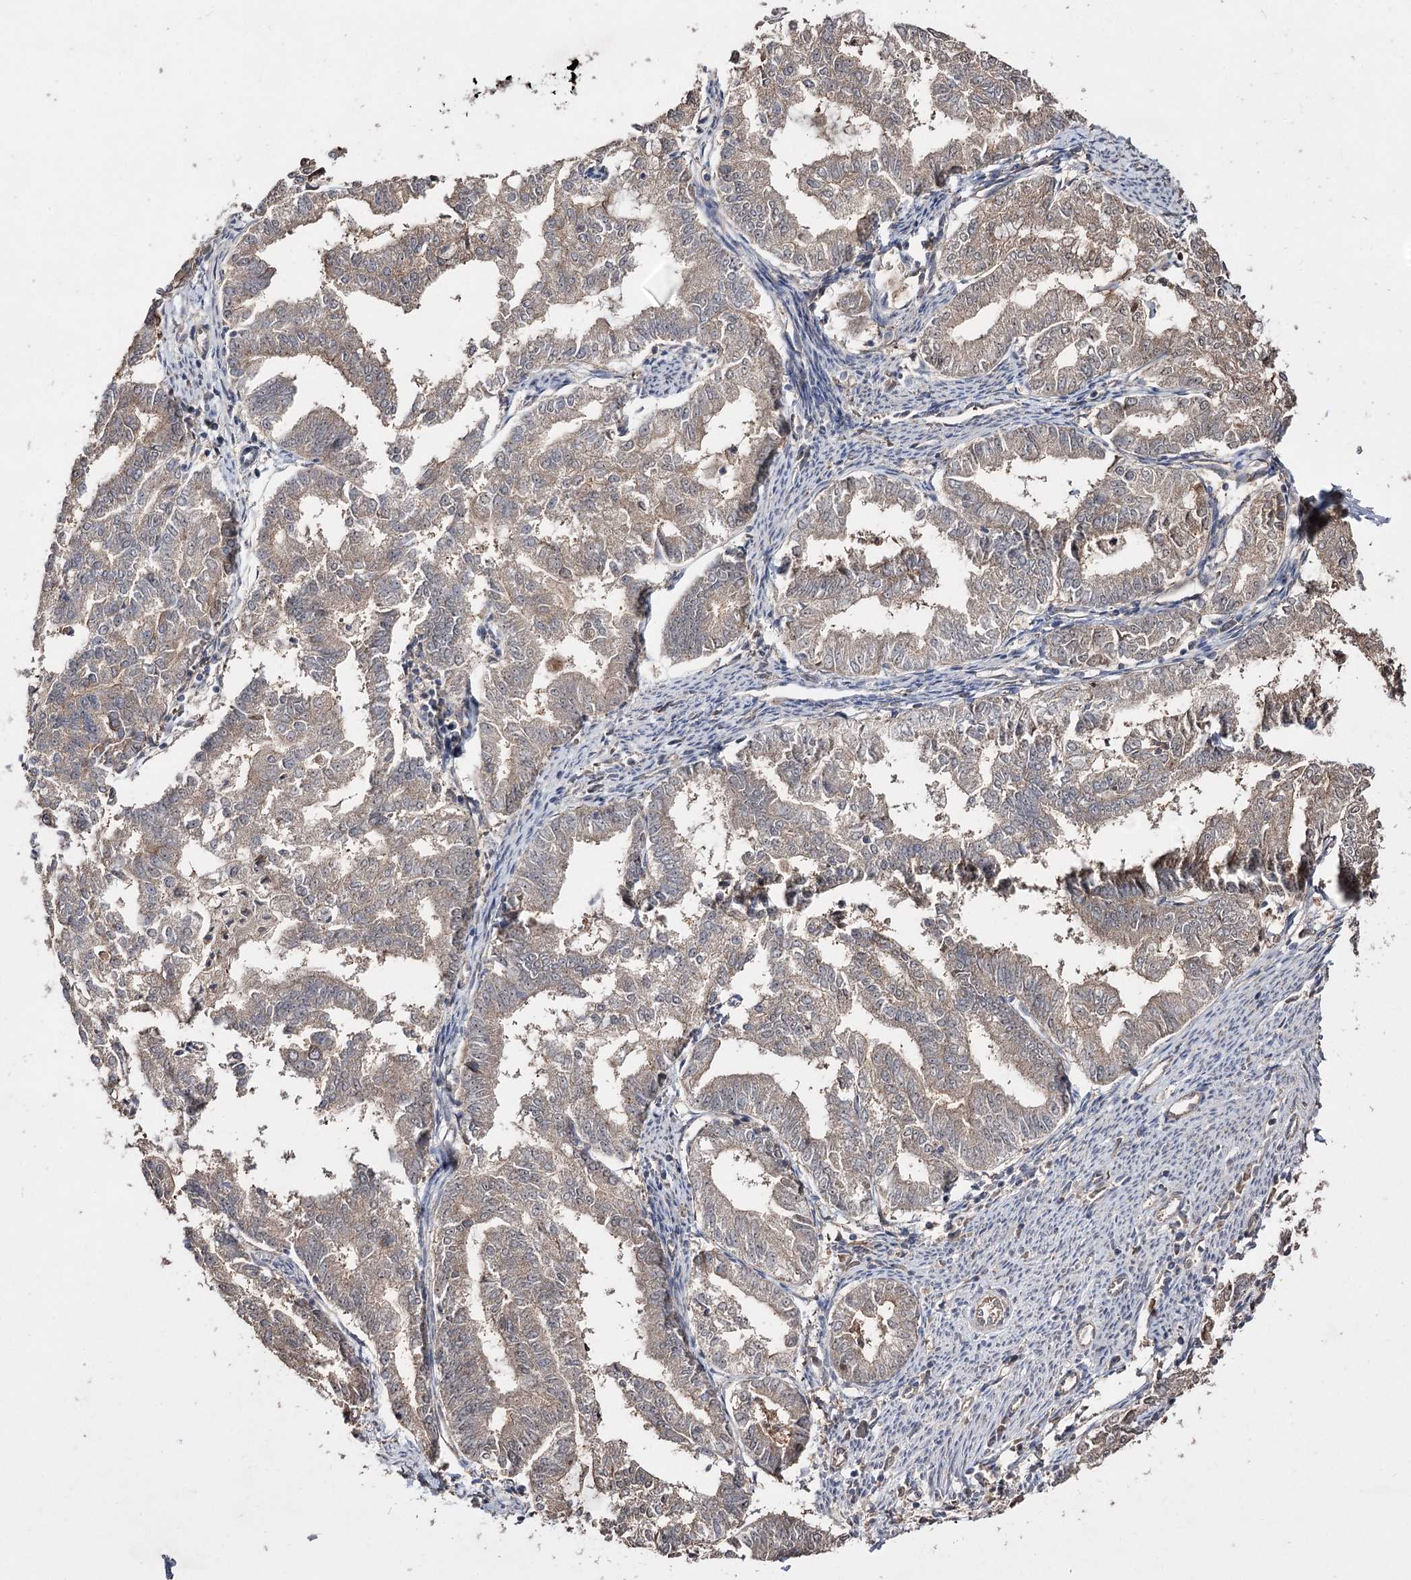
{"staining": {"intensity": "weak", "quantity": ">75%", "location": "cytoplasmic/membranous"}, "tissue": "endometrial cancer", "cell_type": "Tumor cells", "image_type": "cancer", "snomed": [{"axis": "morphology", "description": "Adenocarcinoma, NOS"}, {"axis": "topography", "description": "Endometrium"}], "caption": "IHC (DAB) staining of human endometrial adenocarcinoma displays weak cytoplasmic/membranous protein expression in about >75% of tumor cells.", "gene": "CPNE8", "patient": {"sex": "female", "age": 79}}